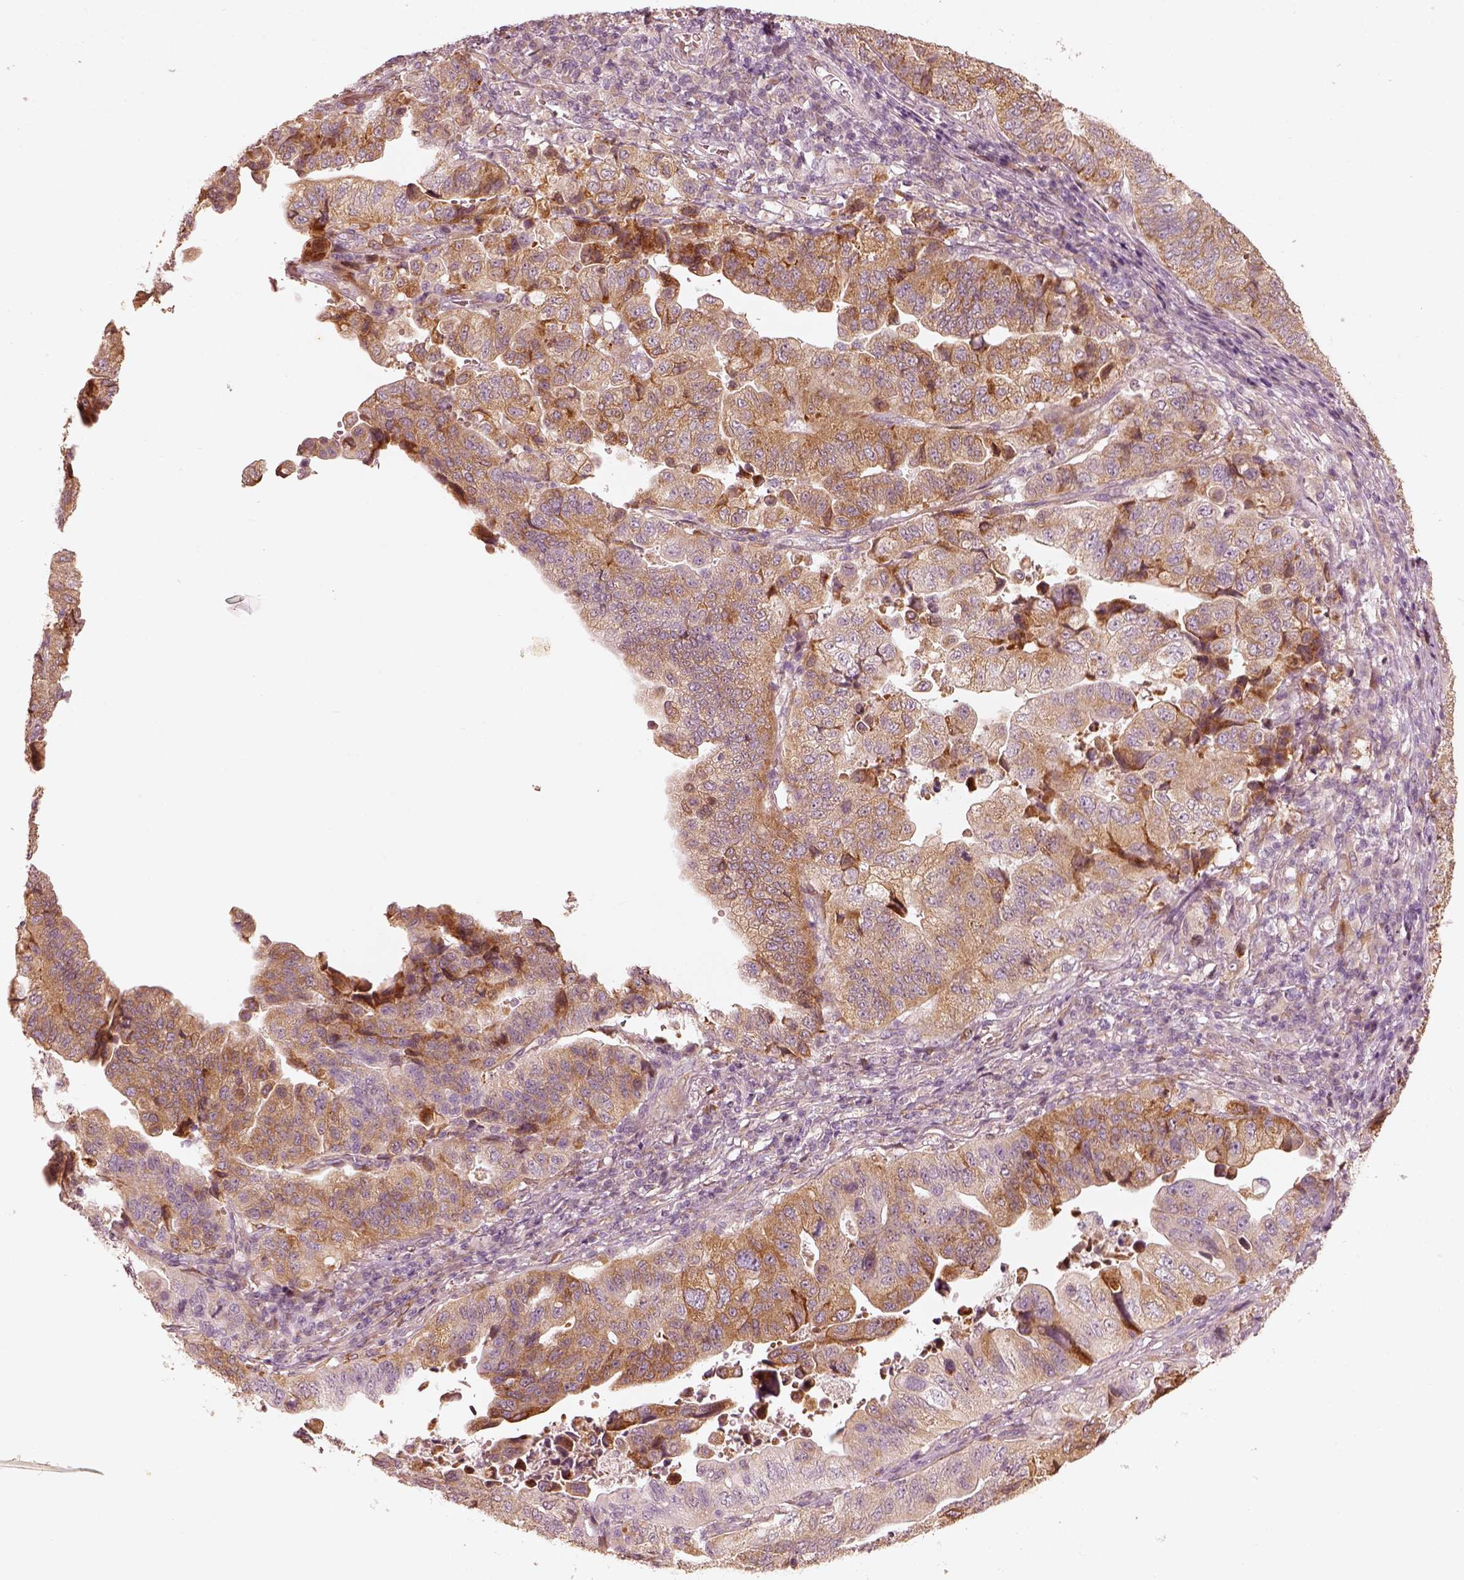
{"staining": {"intensity": "moderate", "quantity": ">75%", "location": "cytoplasmic/membranous"}, "tissue": "stomach cancer", "cell_type": "Tumor cells", "image_type": "cancer", "snomed": [{"axis": "morphology", "description": "Adenocarcinoma, NOS"}, {"axis": "topography", "description": "Stomach, upper"}], "caption": "Immunohistochemical staining of human stomach cancer (adenocarcinoma) reveals medium levels of moderate cytoplasmic/membranous positivity in about >75% of tumor cells. (DAB (3,3'-diaminobenzidine) IHC, brown staining for protein, blue staining for nuclei).", "gene": "WLS", "patient": {"sex": "female", "age": 67}}